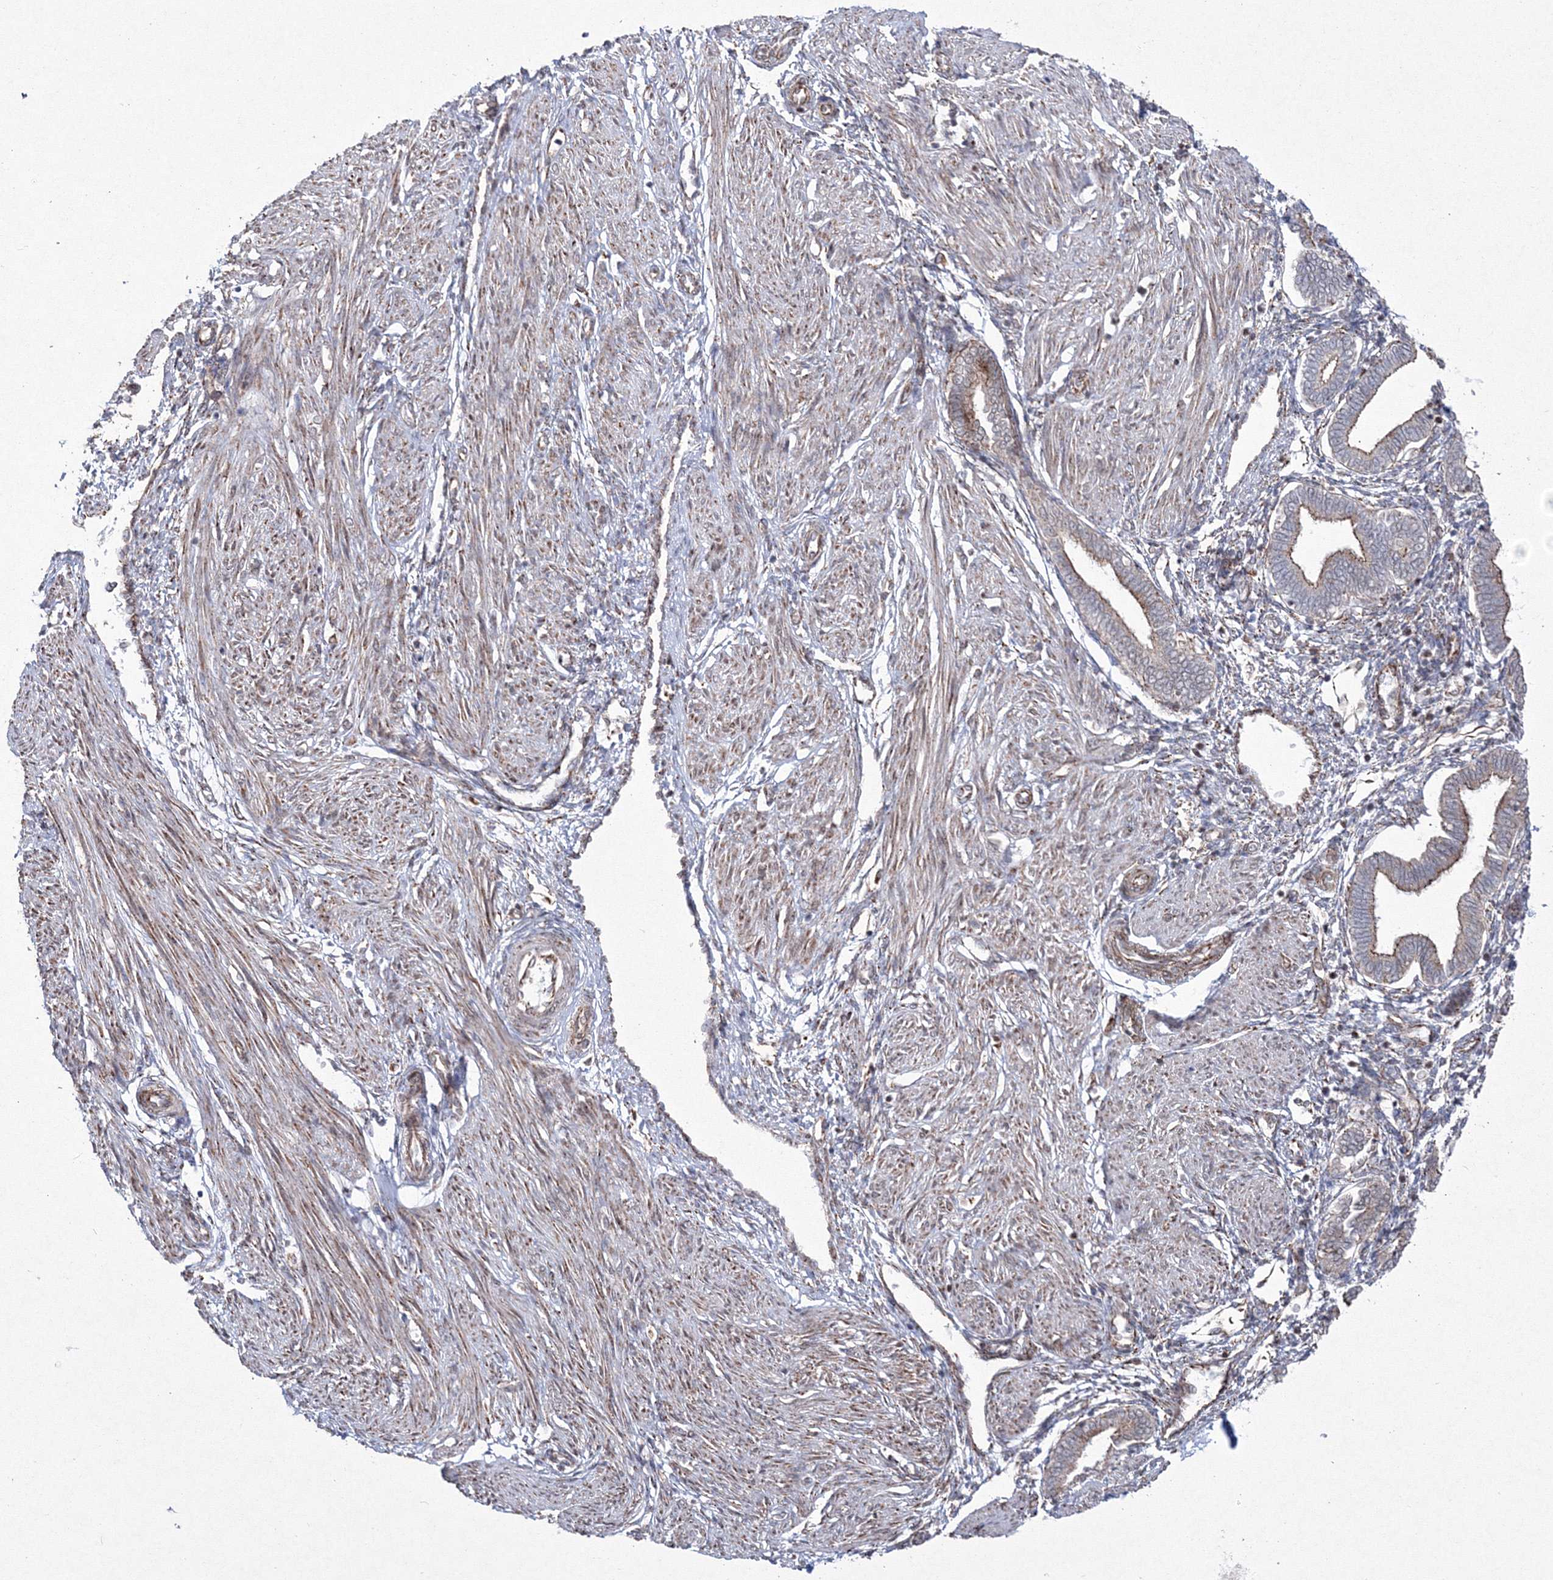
{"staining": {"intensity": "negative", "quantity": "none", "location": "none"}, "tissue": "endometrium", "cell_type": "Cells in endometrial stroma", "image_type": "normal", "snomed": [{"axis": "morphology", "description": "Normal tissue, NOS"}, {"axis": "topography", "description": "Endometrium"}], "caption": "Immunohistochemistry micrograph of normal endometrium: human endometrium stained with DAB (3,3'-diaminobenzidine) displays no significant protein staining in cells in endometrial stroma.", "gene": "EFCAB12", "patient": {"sex": "female", "age": 53}}